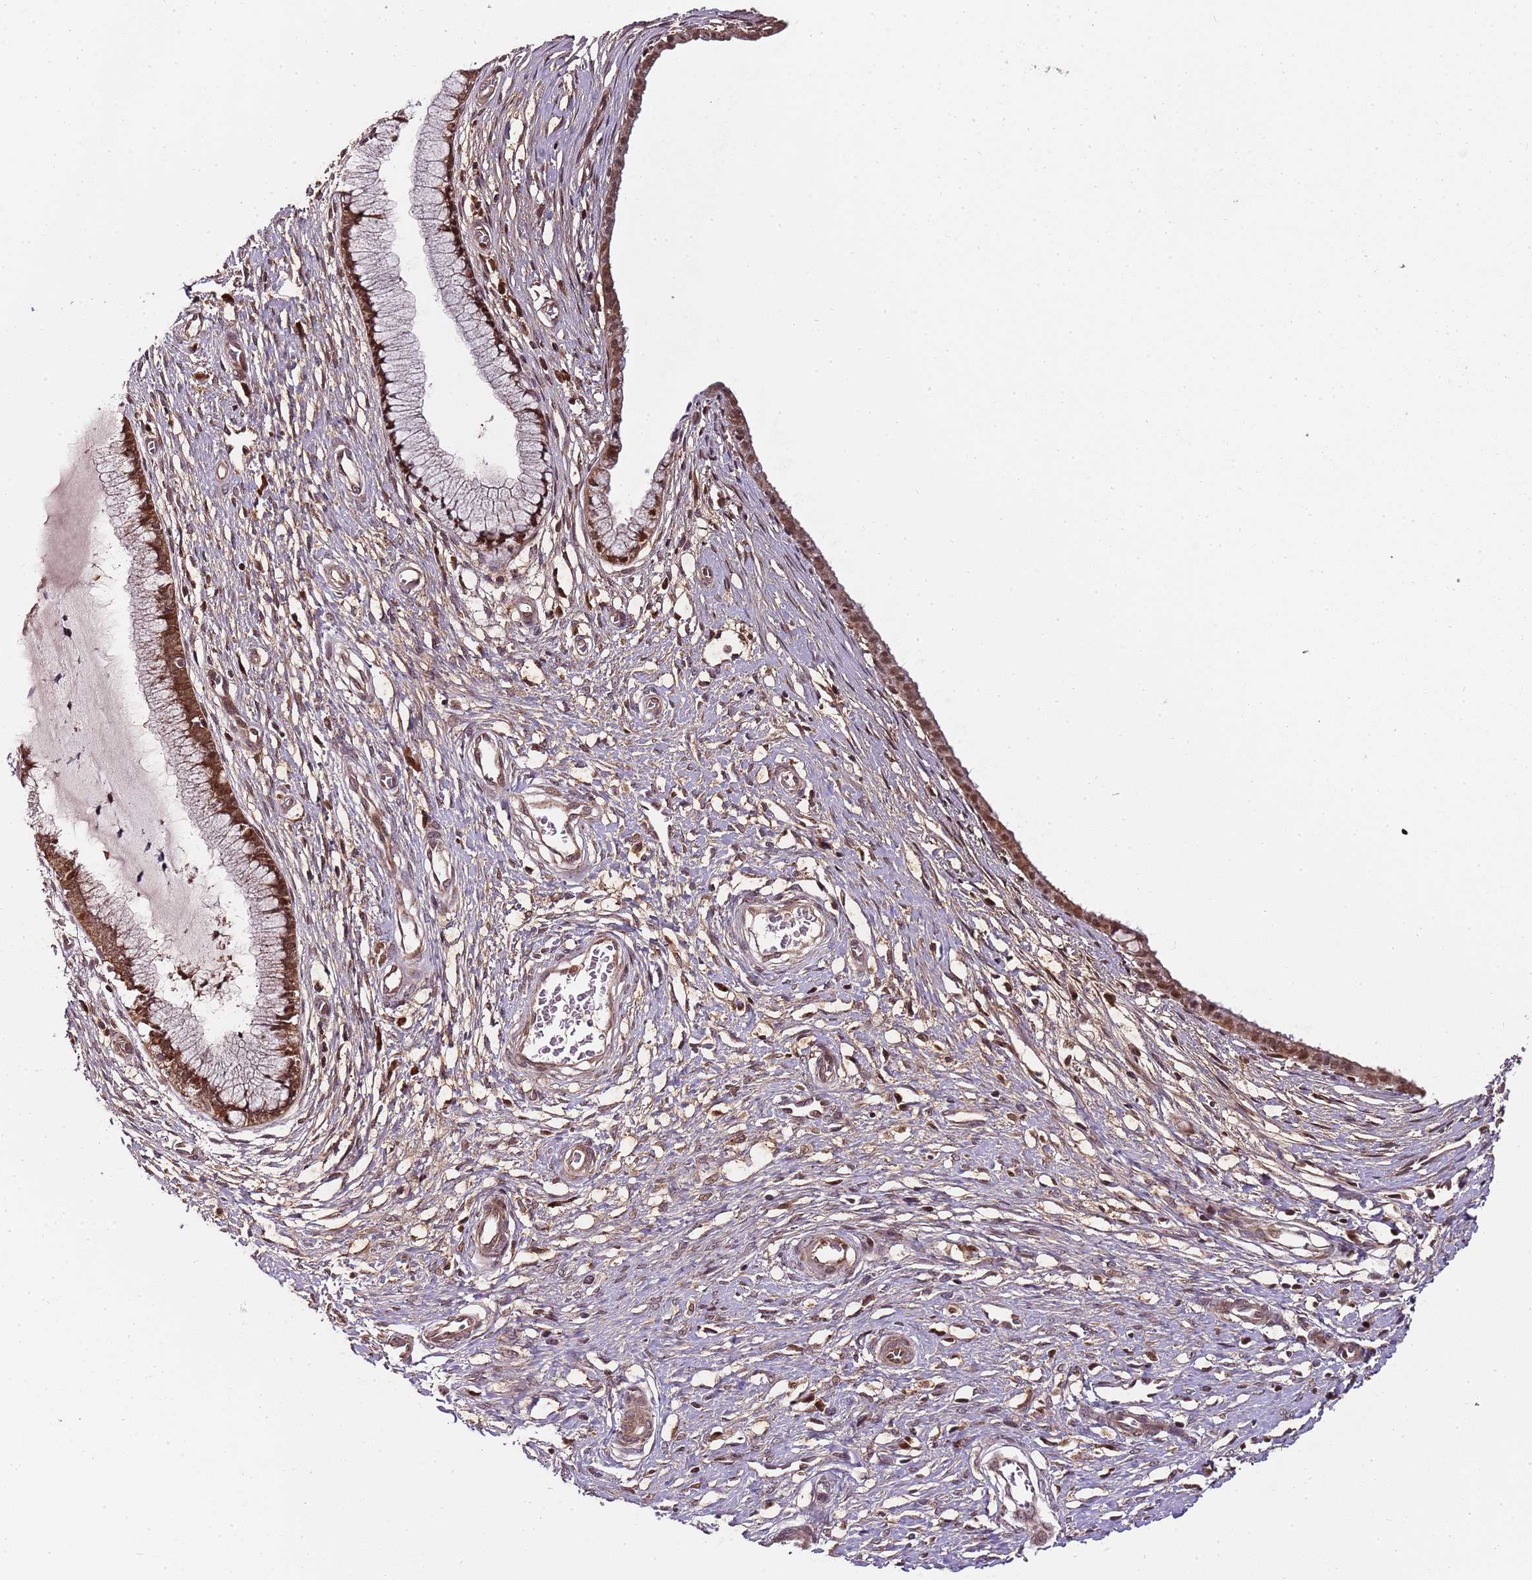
{"staining": {"intensity": "moderate", "quantity": ">75%", "location": "cytoplasmic/membranous,nuclear"}, "tissue": "cervix", "cell_type": "Glandular cells", "image_type": "normal", "snomed": [{"axis": "morphology", "description": "Normal tissue, NOS"}, {"axis": "topography", "description": "Cervix"}], "caption": "Benign cervix was stained to show a protein in brown. There is medium levels of moderate cytoplasmic/membranous,nuclear staining in approximately >75% of glandular cells. (Stains: DAB in brown, nuclei in blue, Microscopy: brightfield microscopy at high magnification).", "gene": "EDC3", "patient": {"sex": "female", "age": 55}}